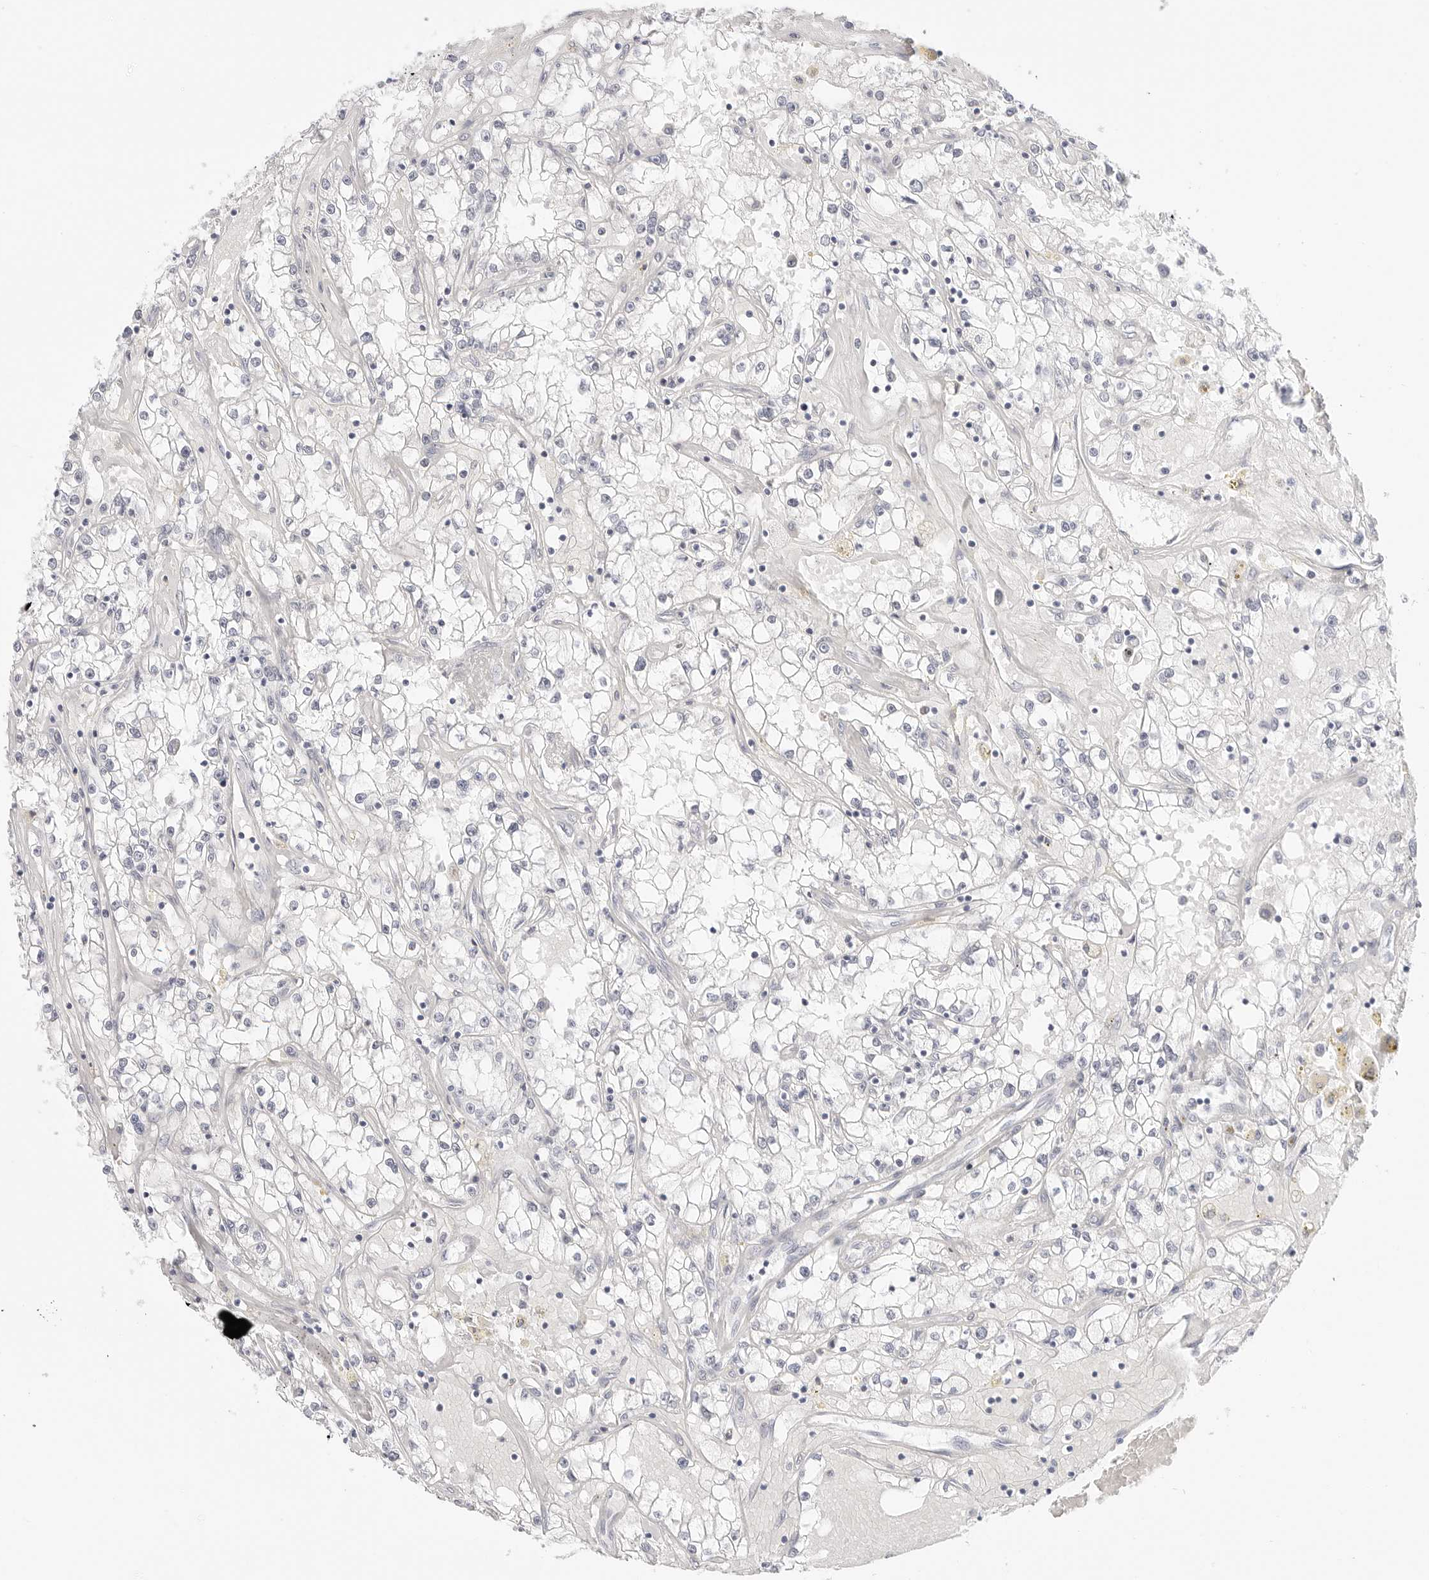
{"staining": {"intensity": "negative", "quantity": "none", "location": "none"}, "tissue": "renal cancer", "cell_type": "Tumor cells", "image_type": "cancer", "snomed": [{"axis": "morphology", "description": "Adenocarcinoma, NOS"}, {"axis": "topography", "description": "Kidney"}], "caption": "A high-resolution image shows immunohistochemistry staining of adenocarcinoma (renal), which shows no significant staining in tumor cells.", "gene": "HMGCS2", "patient": {"sex": "male", "age": 56}}